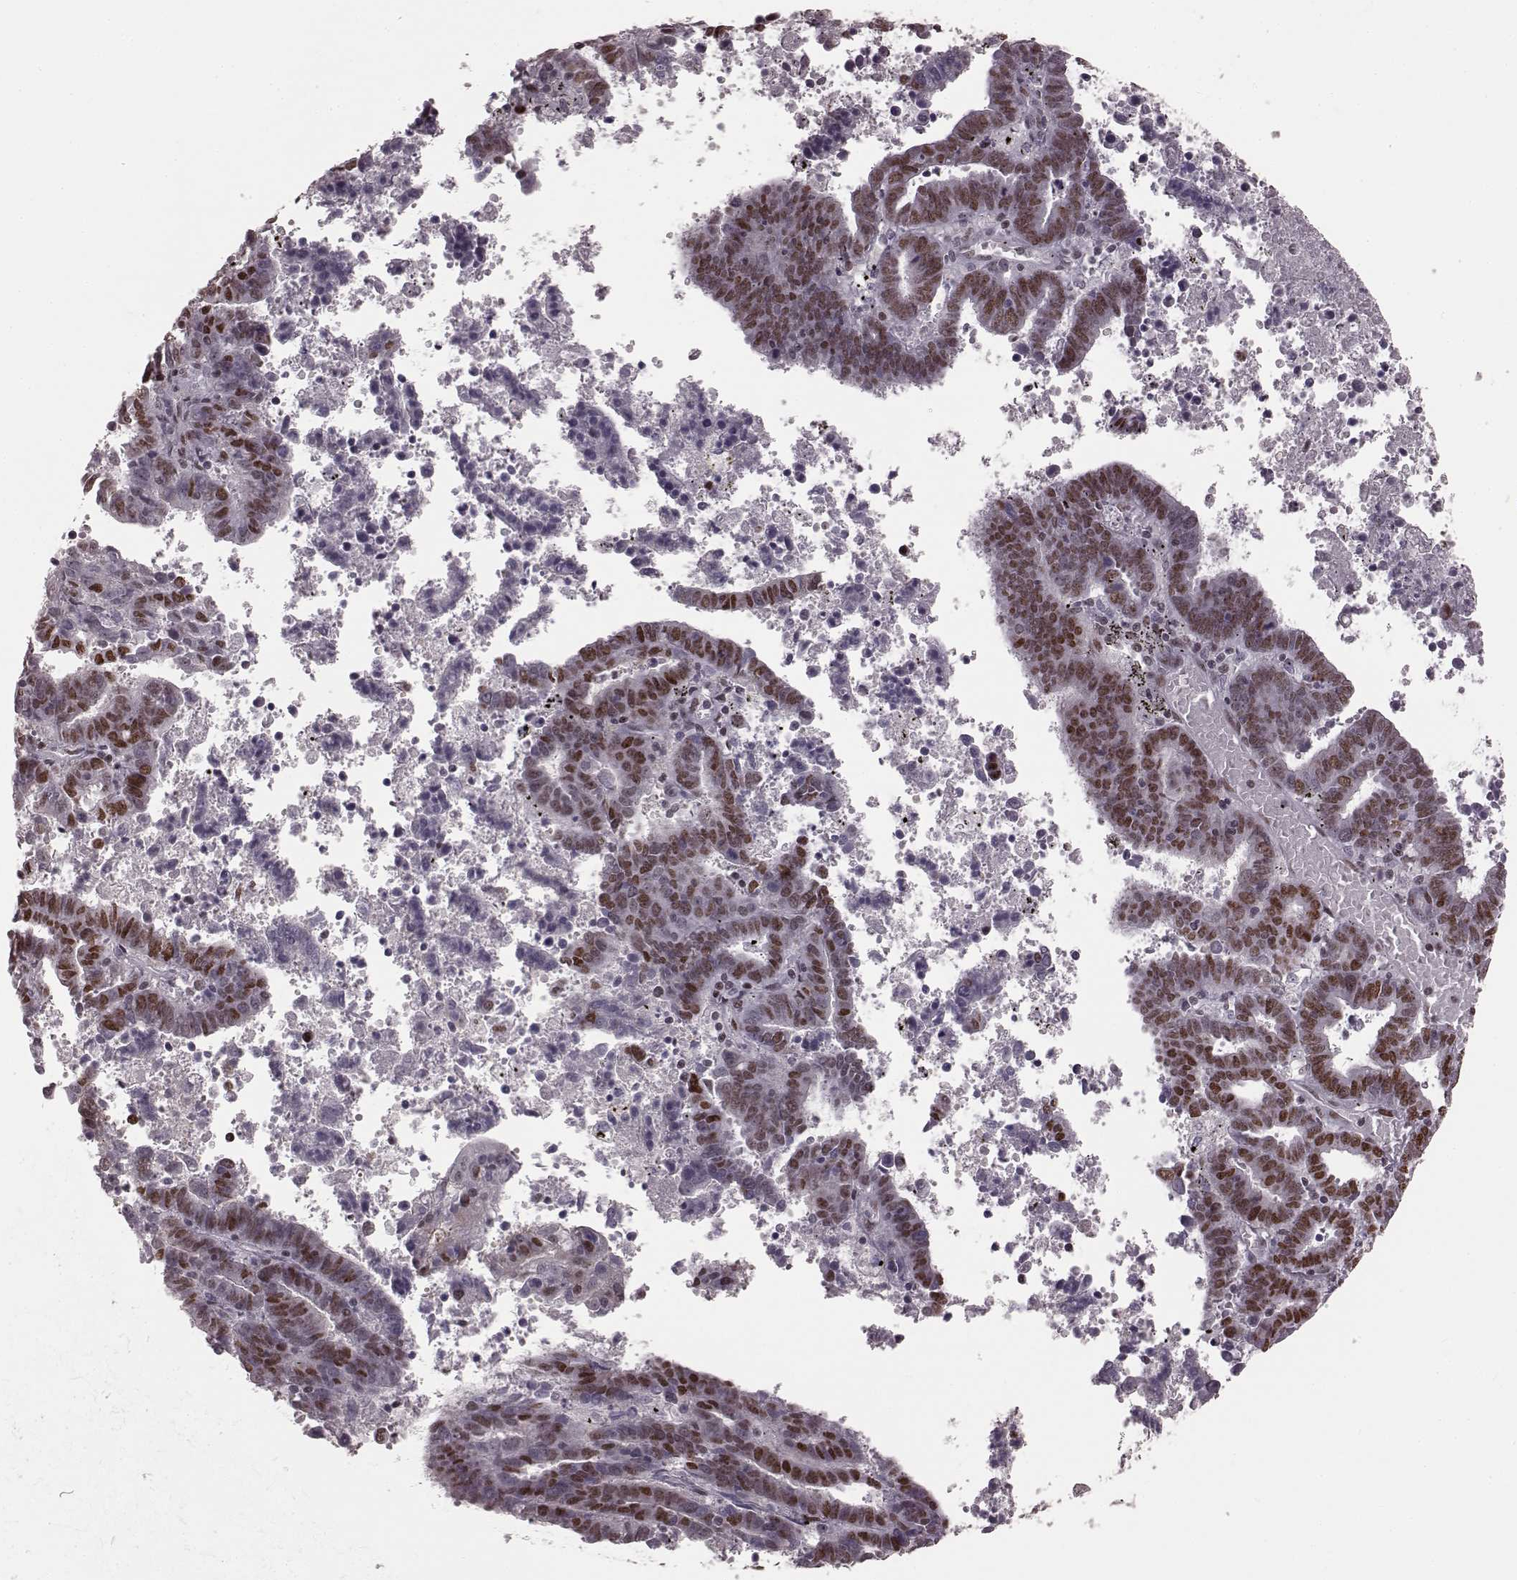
{"staining": {"intensity": "moderate", "quantity": "25%-75%", "location": "nuclear"}, "tissue": "endometrial cancer", "cell_type": "Tumor cells", "image_type": "cancer", "snomed": [{"axis": "morphology", "description": "Adenocarcinoma, NOS"}, {"axis": "topography", "description": "Uterus"}], "caption": "An IHC micrograph of tumor tissue is shown. Protein staining in brown highlights moderate nuclear positivity in endometrial cancer within tumor cells.", "gene": "NR2C1", "patient": {"sex": "female", "age": 83}}